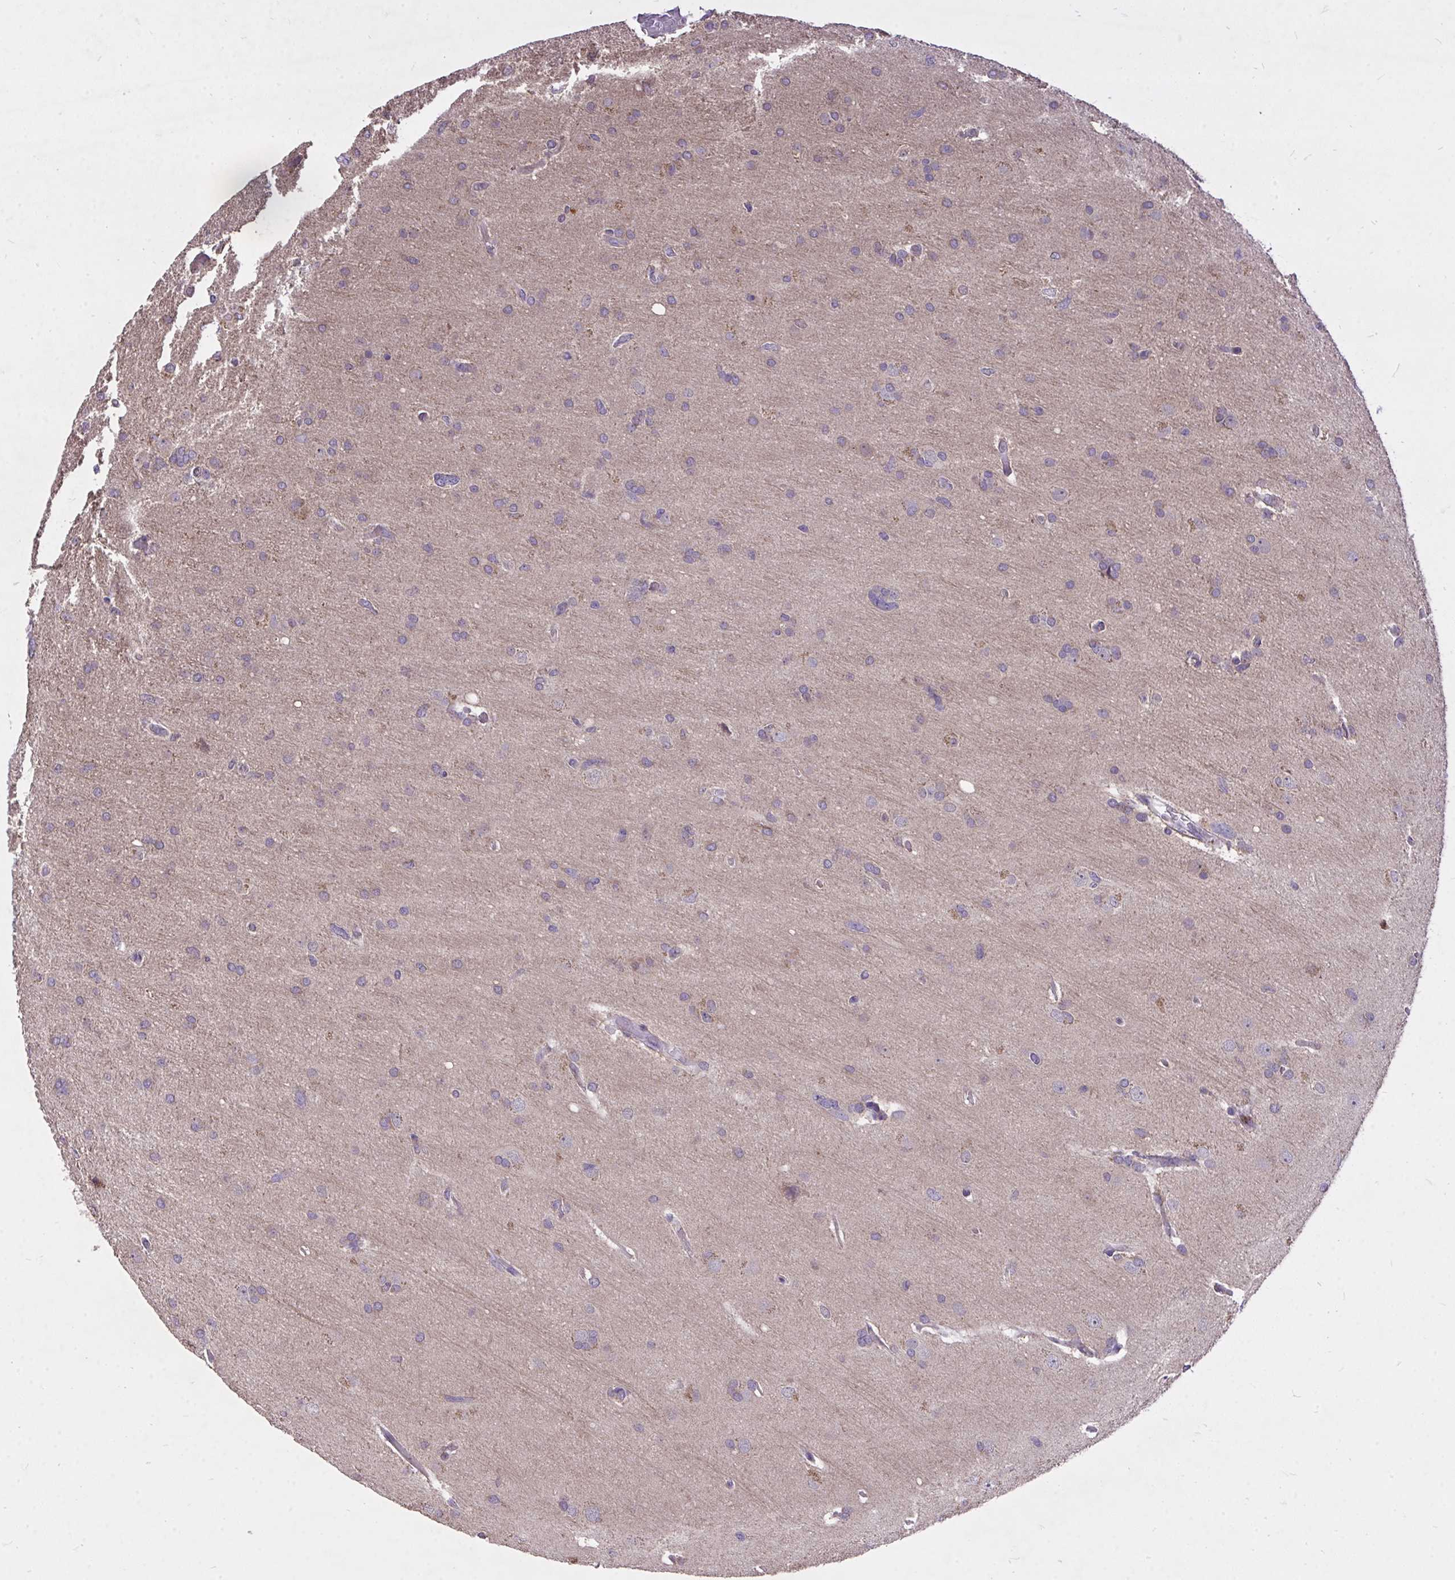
{"staining": {"intensity": "weak", "quantity": "<25%", "location": "cytoplasmic/membranous"}, "tissue": "glioma", "cell_type": "Tumor cells", "image_type": "cancer", "snomed": [{"axis": "morphology", "description": "Glioma, malignant, High grade"}, {"axis": "topography", "description": "Brain"}], "caption": "The histopathology image shows no staining of tumor cells in glioma.", "gene": "MPC2", "patient": {"sex": "male", "age": 53}}